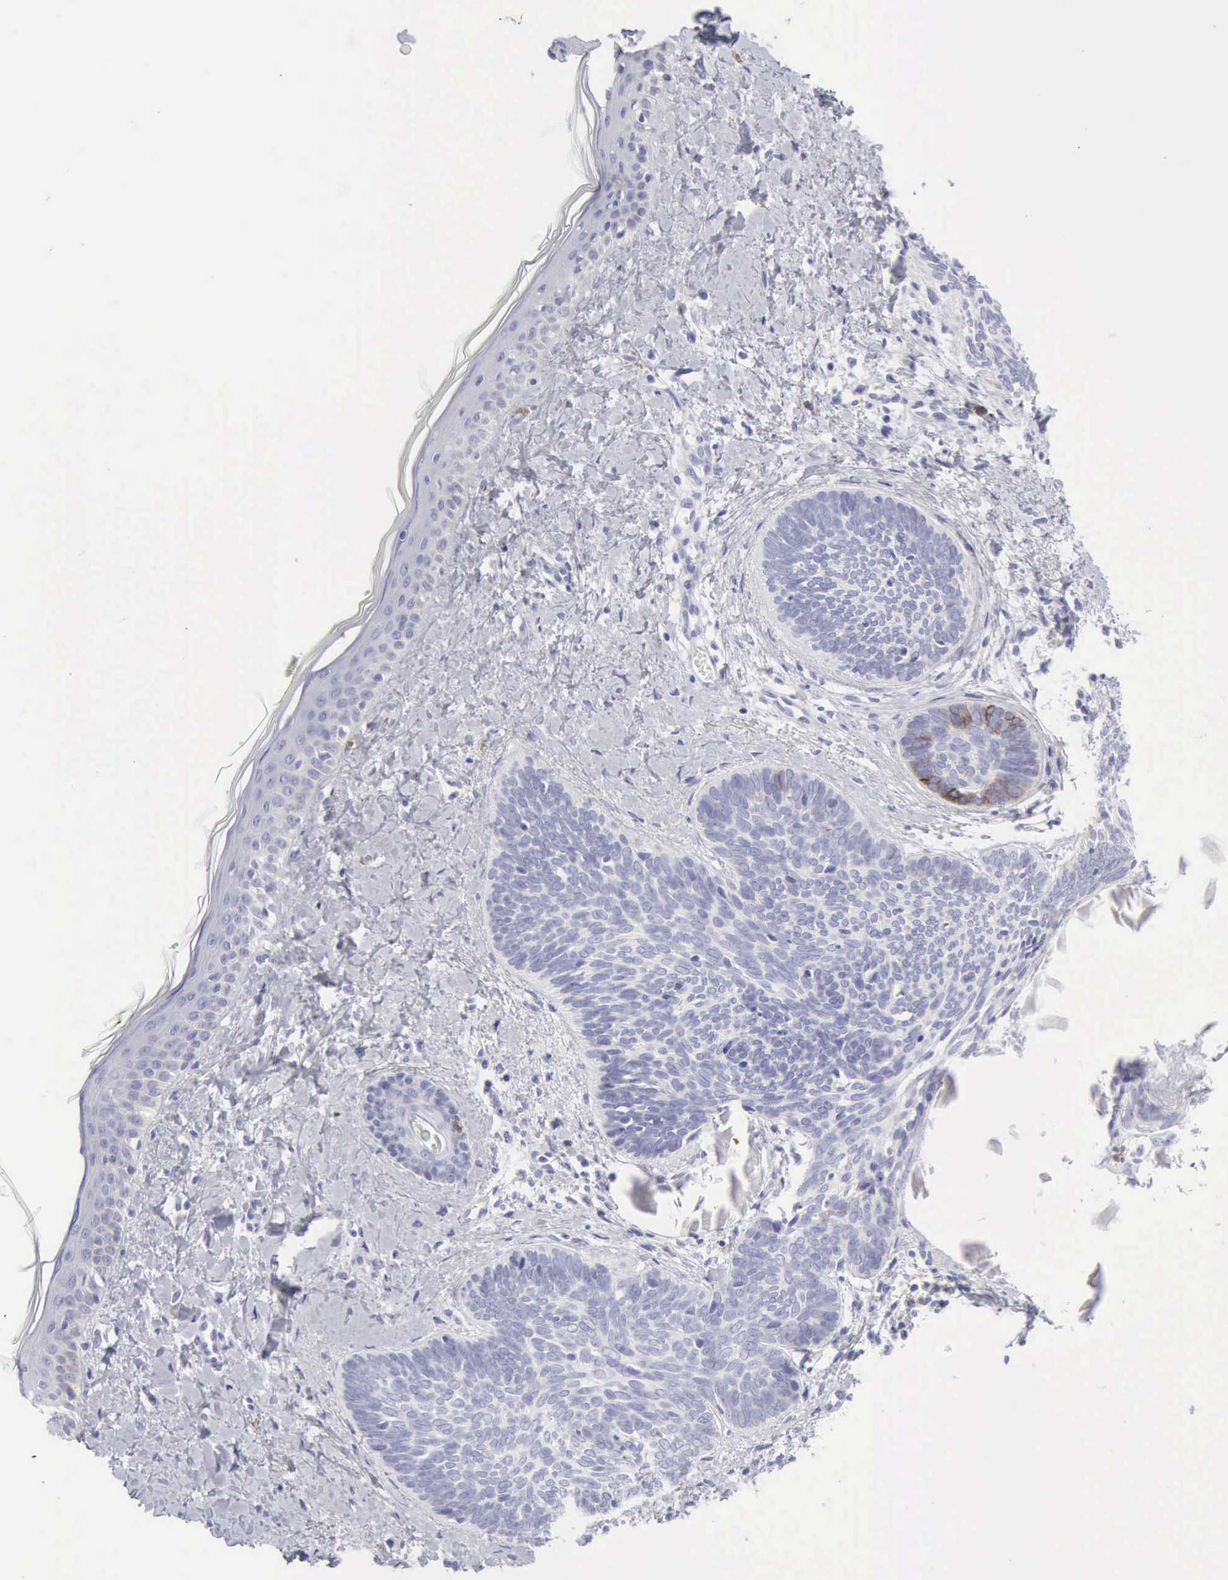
{"staining": {"intensity": "moderate", "quantity": "<25%", "location": "cytoplasmic/membranous"}, "tissue": "skin cancer", "cell_type": "Tumor cells", "image_type": "cancer", "snomed": [{"axis": "morphology", "description": "Basal cell carcinoma"}, {"axis": "topography", "description": "Skin"}], "caption": "A photomicrograph showing moderate cytoplasmic/membranous staining in approximately <25% of tumor cells in basal cell carcinoma (skin), as visualized by brown immunohistochemical staining.", "gene": "NCAM1", "patient": {"sex": "female", "age": 81}}